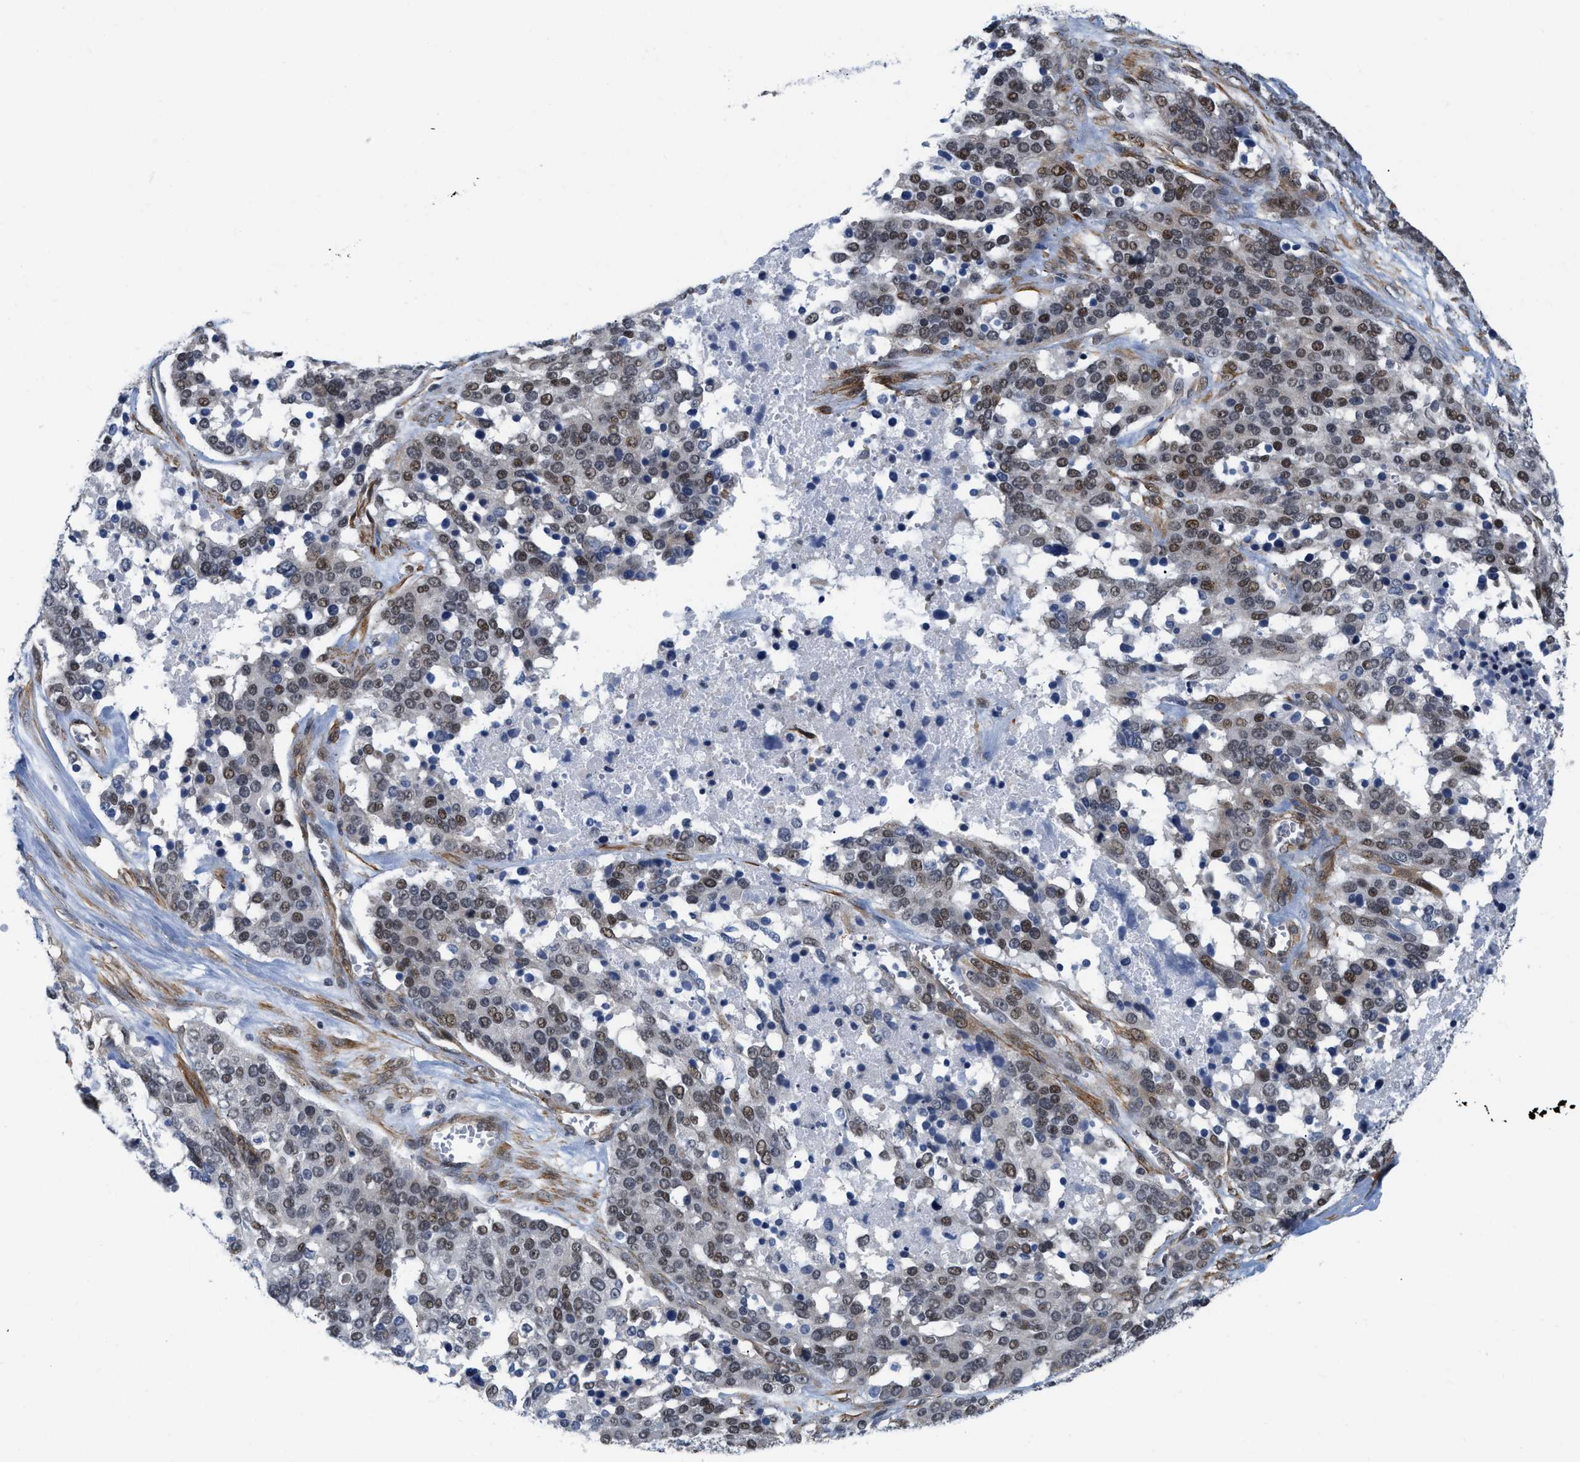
{"staining": {"intensity": "moderate", "quantity": "25%-75%", "location": "nuclear"}, "tissue": "ovarian cancer", "cell_type": "Tumor cells", "image_type": "cancer", "snomed": [{"axis": "morphology", "description": "Cystadenocarcinoma, serous, NOS"}, {"axis": "topography", "description": "Ovary"}], "caption": "Immunohistochemistry (IHC) (DAB (3,3'-diaminobenzidine)) staining of human ovarian serous cystadenocarcinoma demonstrates moderate nuclear protein positivity in about 25%-75% of tumor cells. (brown staining indicates protein expression, while blue staining denotes nuclei).", "gene": "GPRASP2", "patient": {"sex": "female", "age": 44}}